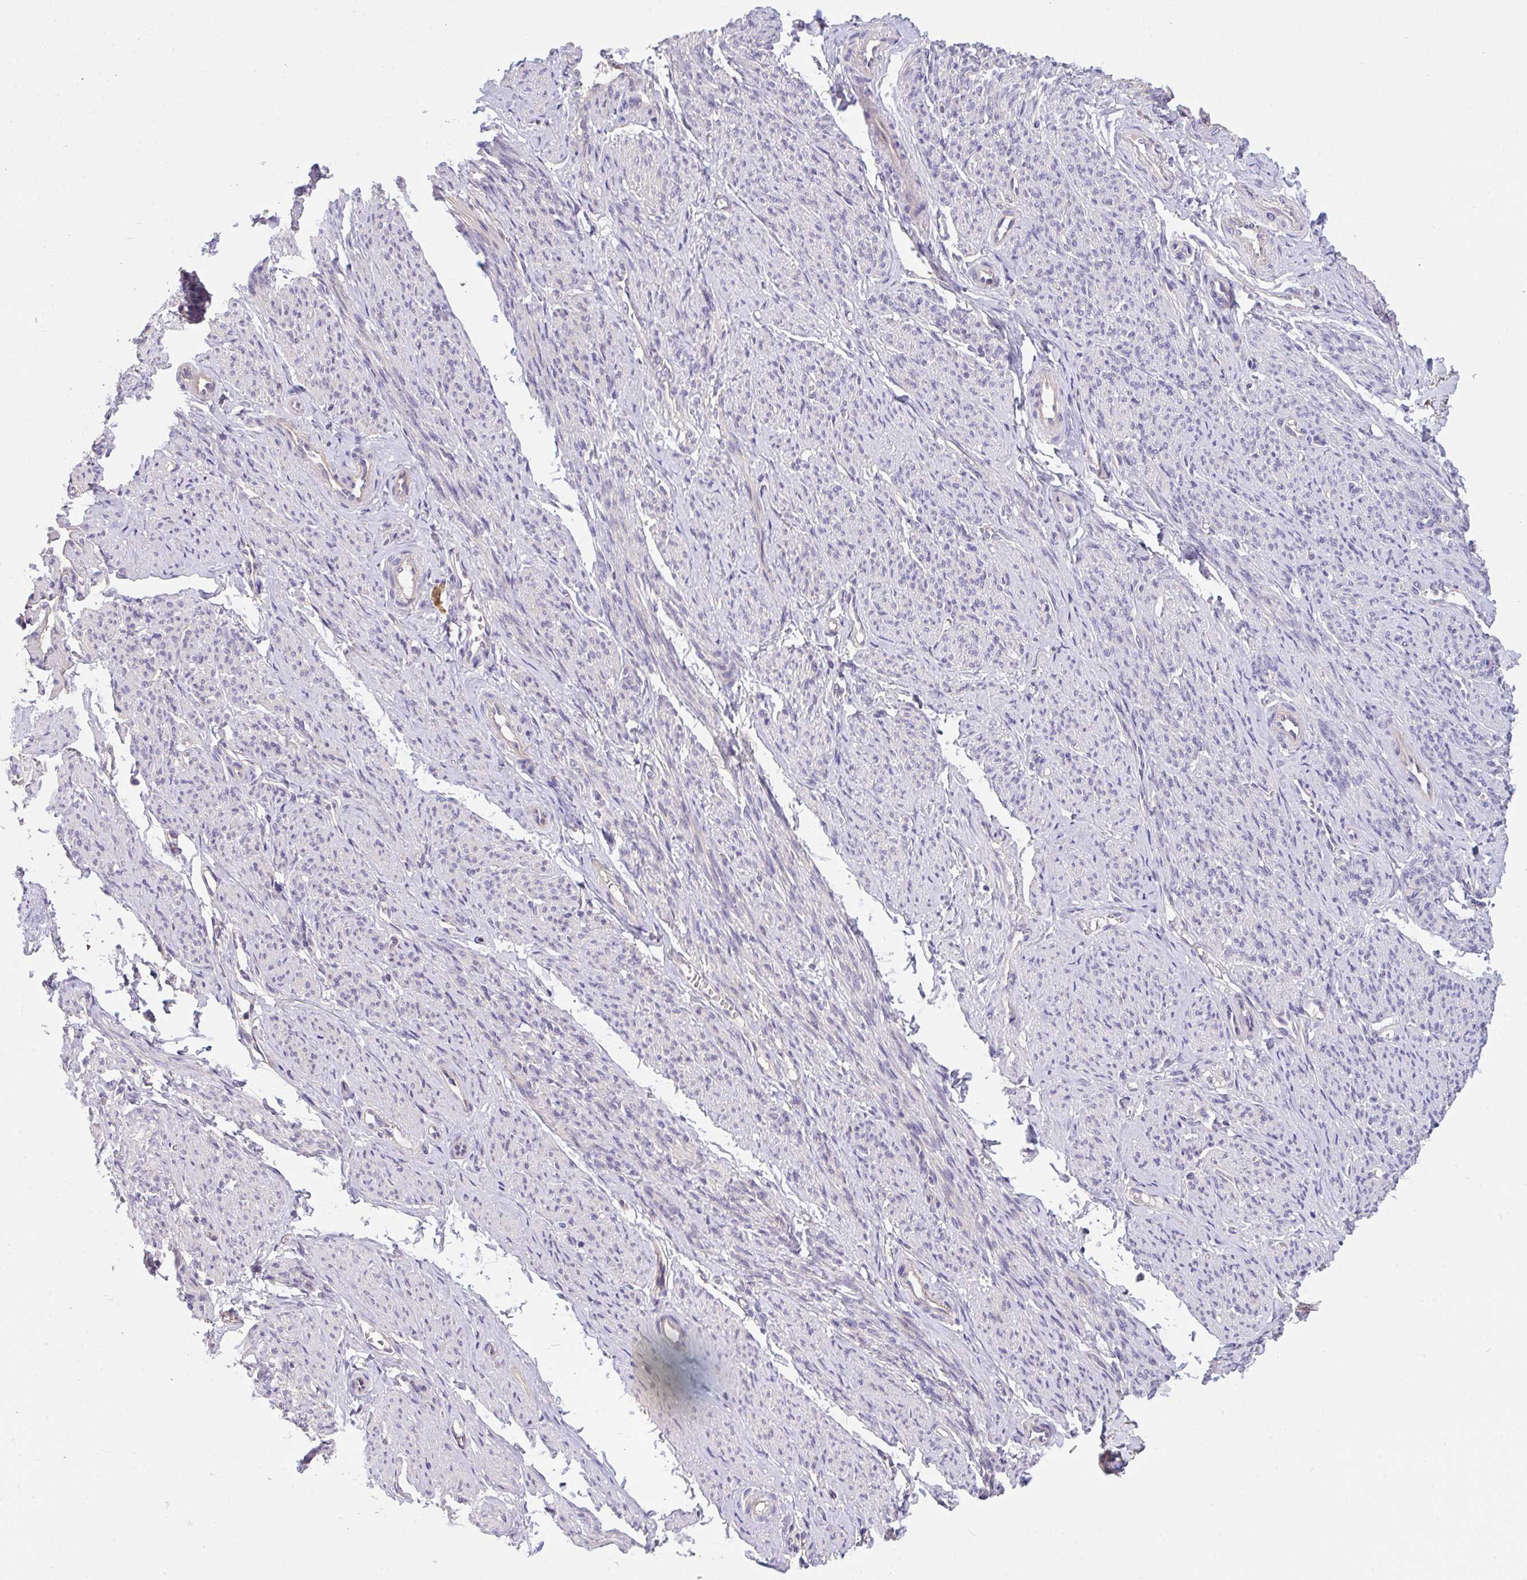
{"staining": {"intensity": "negative", "quantity": "none", "location": "none"}, "tissue": "smooth muscle", "cell_type": "Smooth muscle cells", "image_type": "normal", "snomed": [{"axis": "morphology", "description": "Normal tissue, NOS"}, {"axis": "topography", "description": "Smooth muscle"}], "caption": "Smooth muscle cells are negative for protein expression in benign human smooth muscle.", "gene": "C19orf54", "patient": {"sex": "female", "age": 65}}